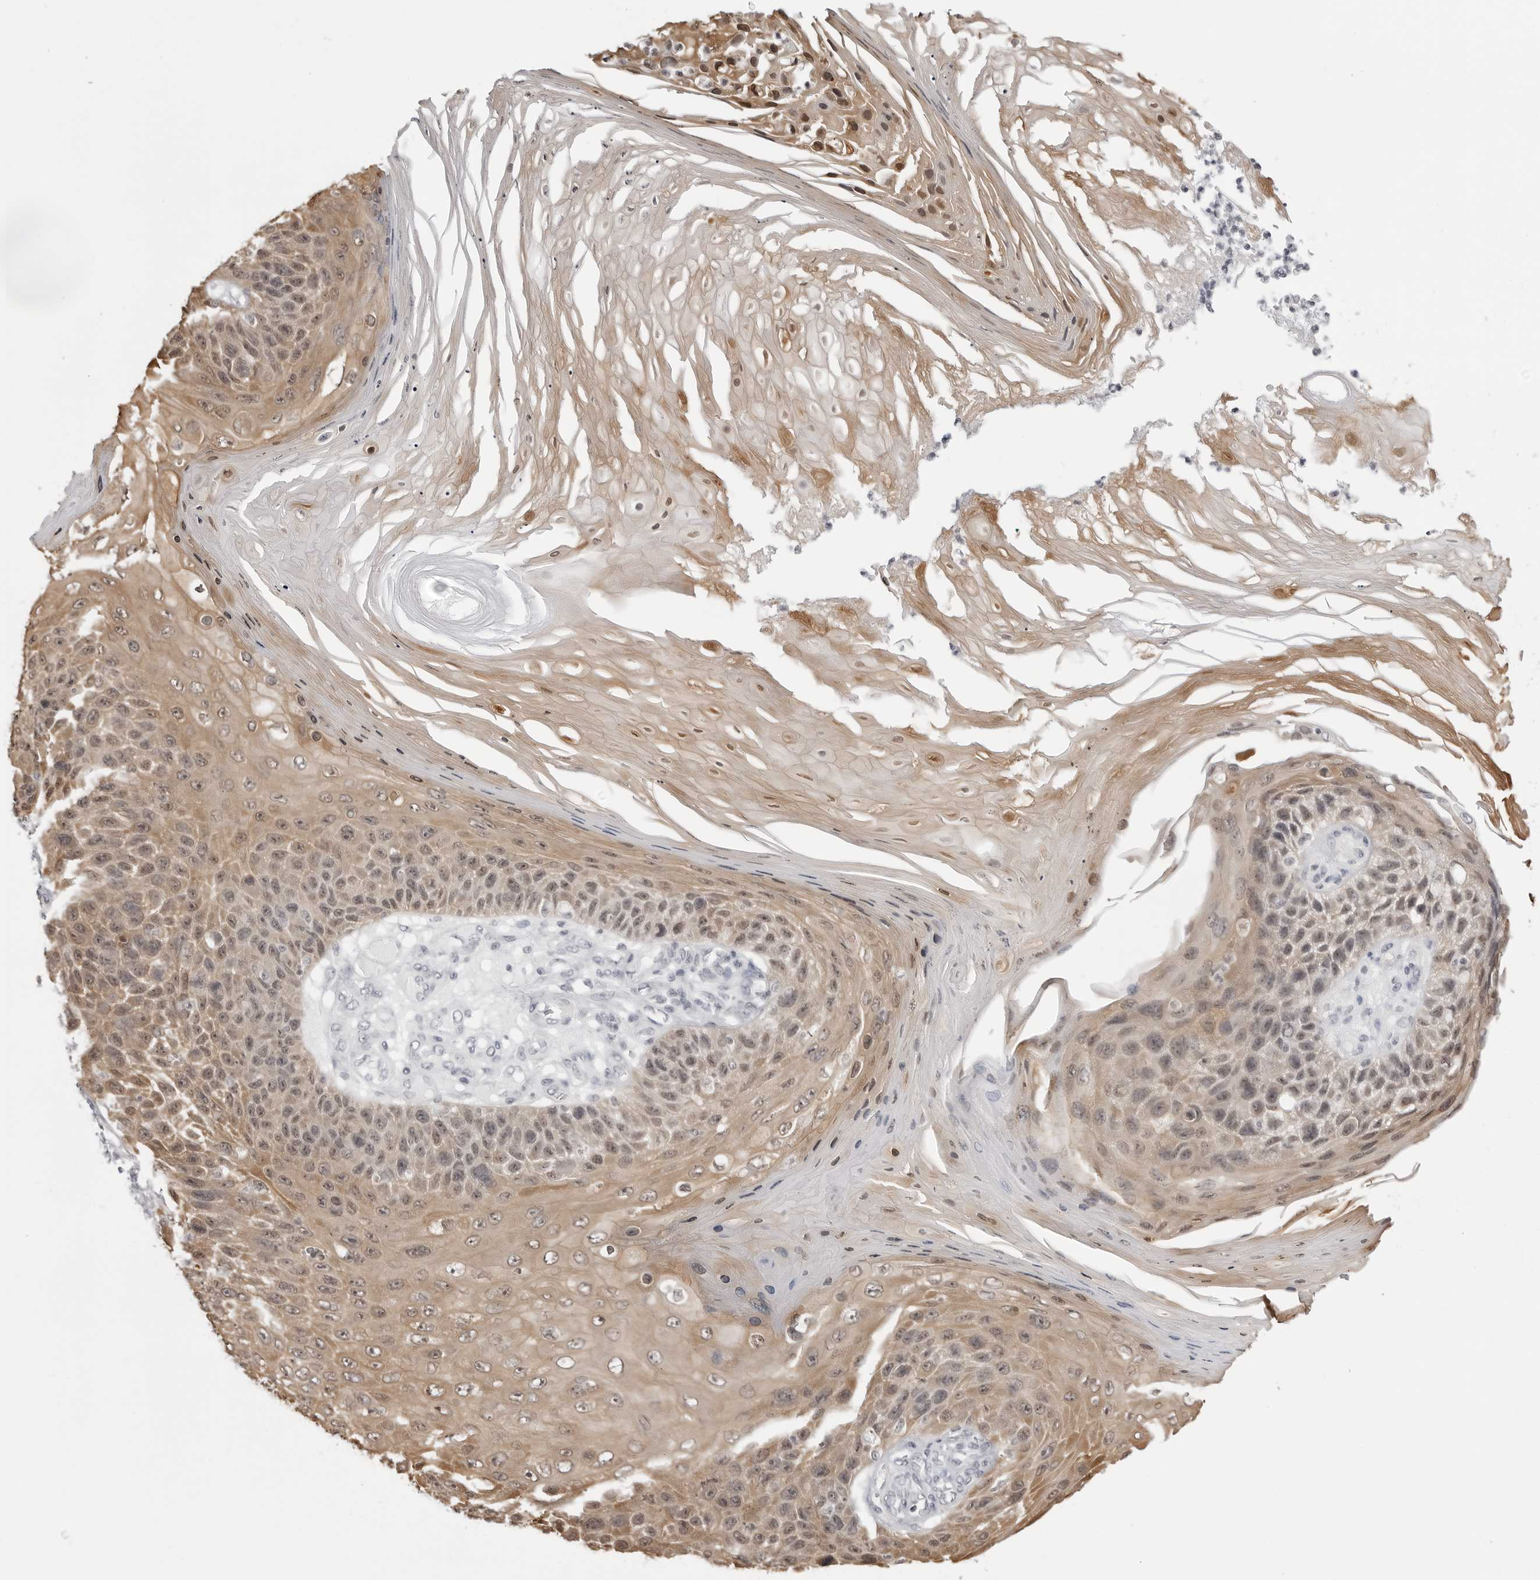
{"staining": {"intensity": "weak", "quantity": ">75%", "location": "cytoplasmic/membranous,nuclear"}, "tissue": "skin cancer", "cell_type": "Tumor cells", "image_type": "cancer", "snomed": [{"axis": "morphology", "description": "Squamous cell carcinoma, NOS"}, {"axis": "topography", "description": "Skin"}], "caption": "This photomicrograph reveals IHC staining of skin cancer, with low weak cytoplasmic/membranous and nuclear staining in about >75% of tumor cells.", "gene": "YWHAG", "patient": {"sex": "female", "age": 88}}